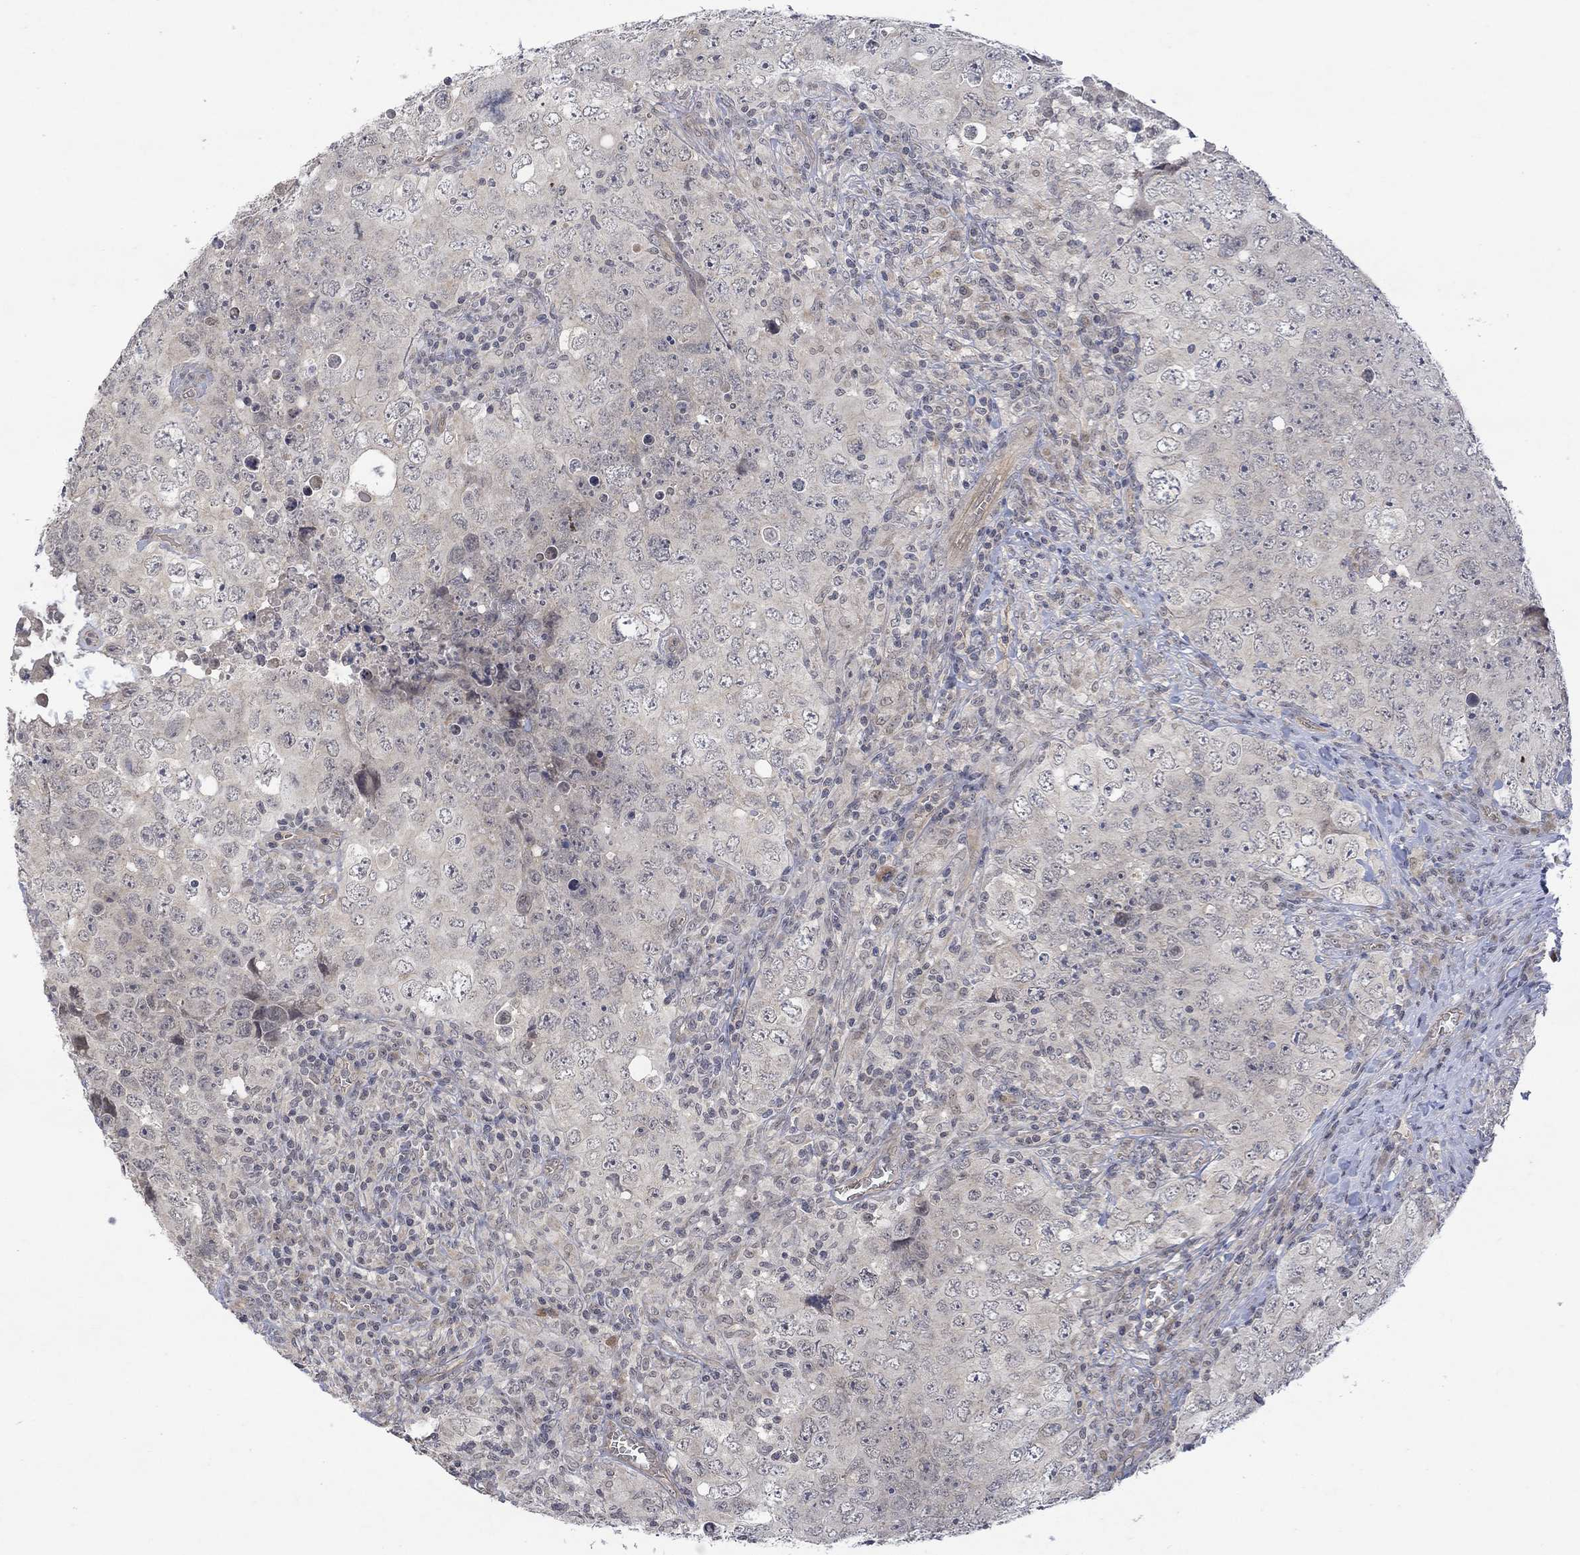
{"staining": {"intensity": "negative", "quantity": "none", "location": "none"}, "tissue": "testis cancer", "cell_type": "Tumor cells", "image_type": "cancer", "snomed": [{"axis": "morphology", "description": "Seminoma, NOS"}, {"axis": "topography", "description": "Testis"}], "caption": "High magnification brightfield microscopy of testis seminoma stained with DAB (brown) and counterstained with hematoxylin (blue): tumor cells show no significant positivity.", "gene": "GRIN2D", "patient": {"sex": "male", "age": 34}}